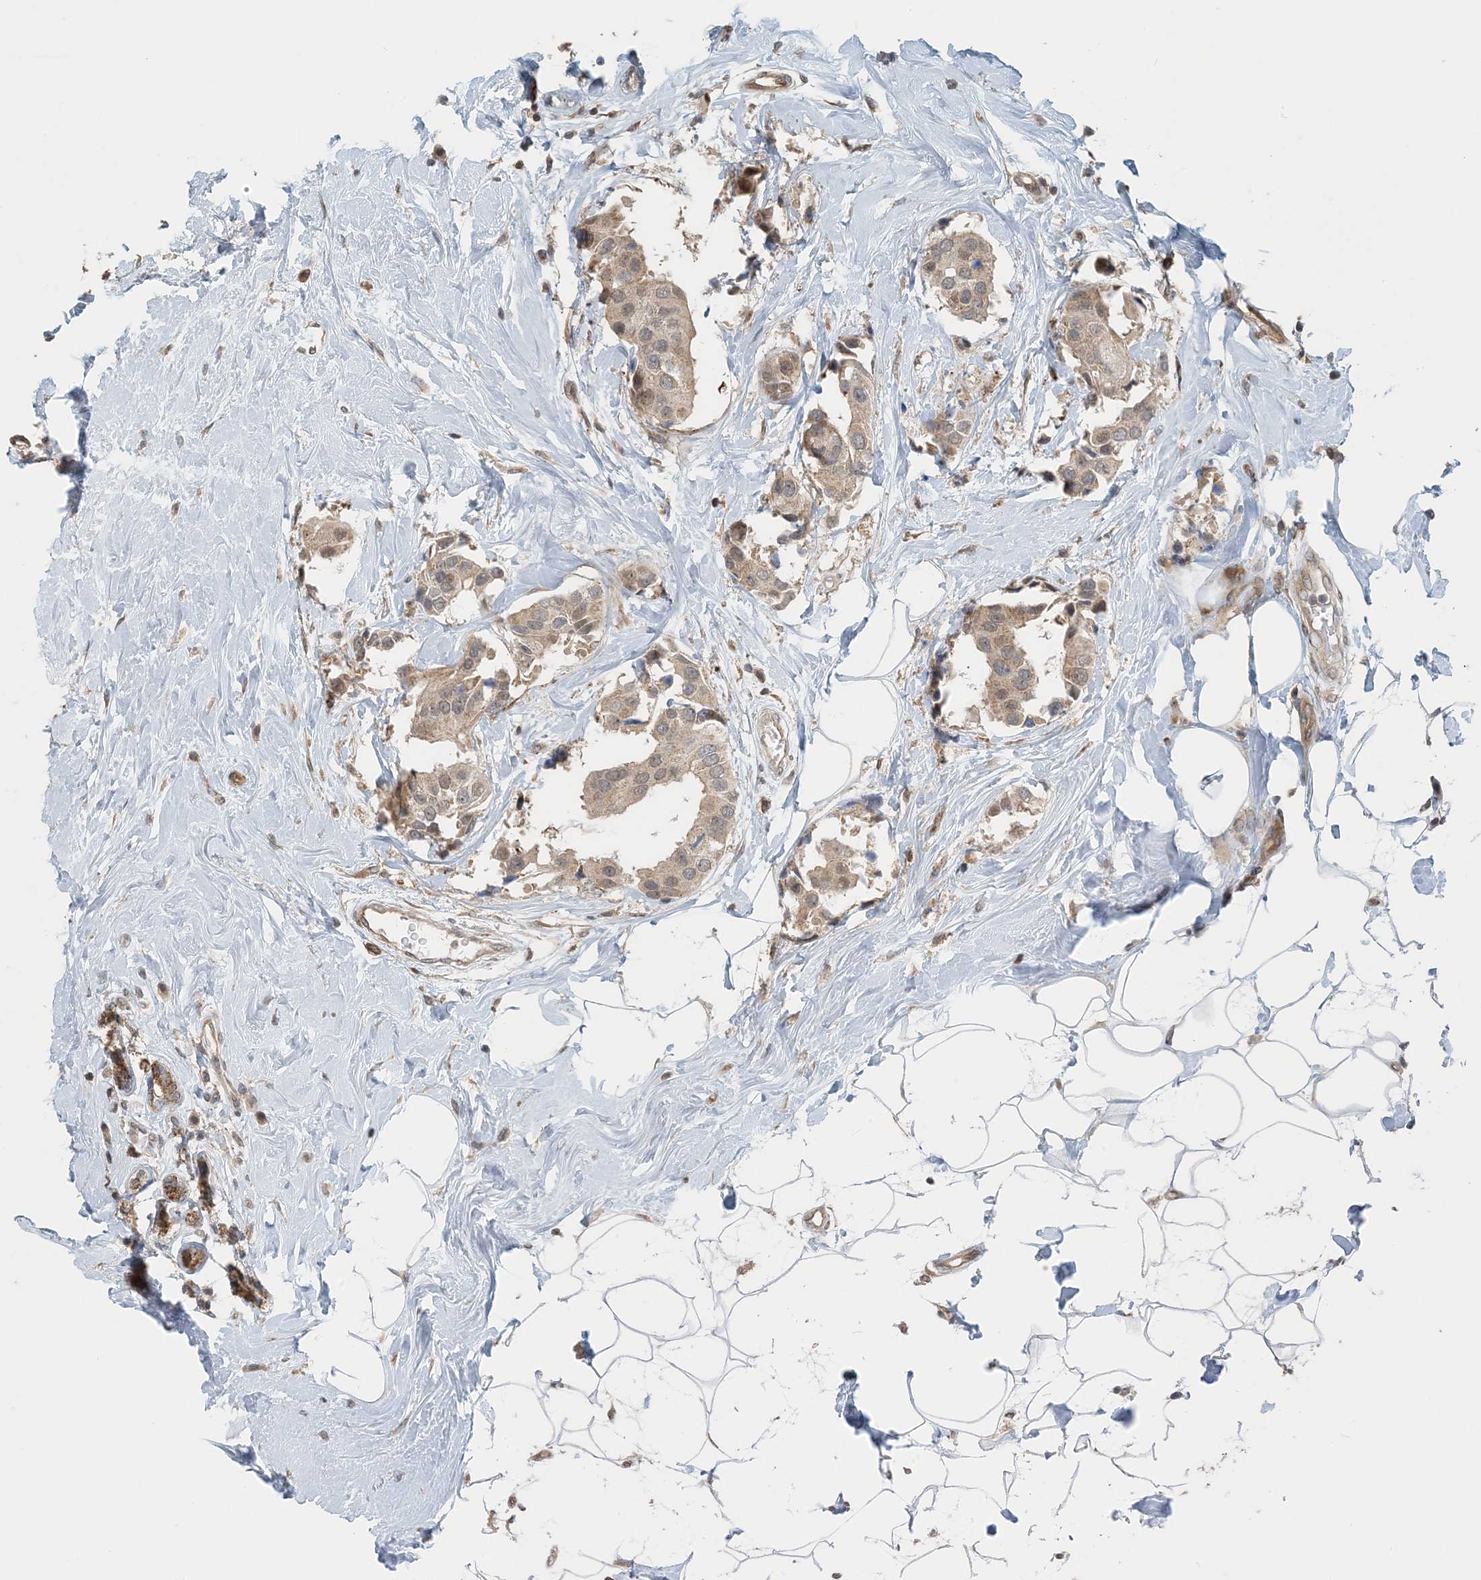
{"staining": {"intensity": "moderate", "quantity": ">75%", "location": "cytoplasmic/membranous"}, "tissue": "breast cancer", "cell_type": "Tumor cells", "image_type": "cancer", "snomed": [{"axis": "morphology", "description": "Normal tissue, NOS"}, {"axis": "morphology", "description": "Duct carcinoma"}, {"axis": "topography", "description": "Breast"}], "caption": "Human breast cancer (infiltrating ductal carcinoma) stained with a brown dye reveals moderate cytoplasmic/membranous positive positivity in approximately >75% of tumor cells.", "gene": "ZBTB3", "patient": {"sex": "female", "age": 39}}